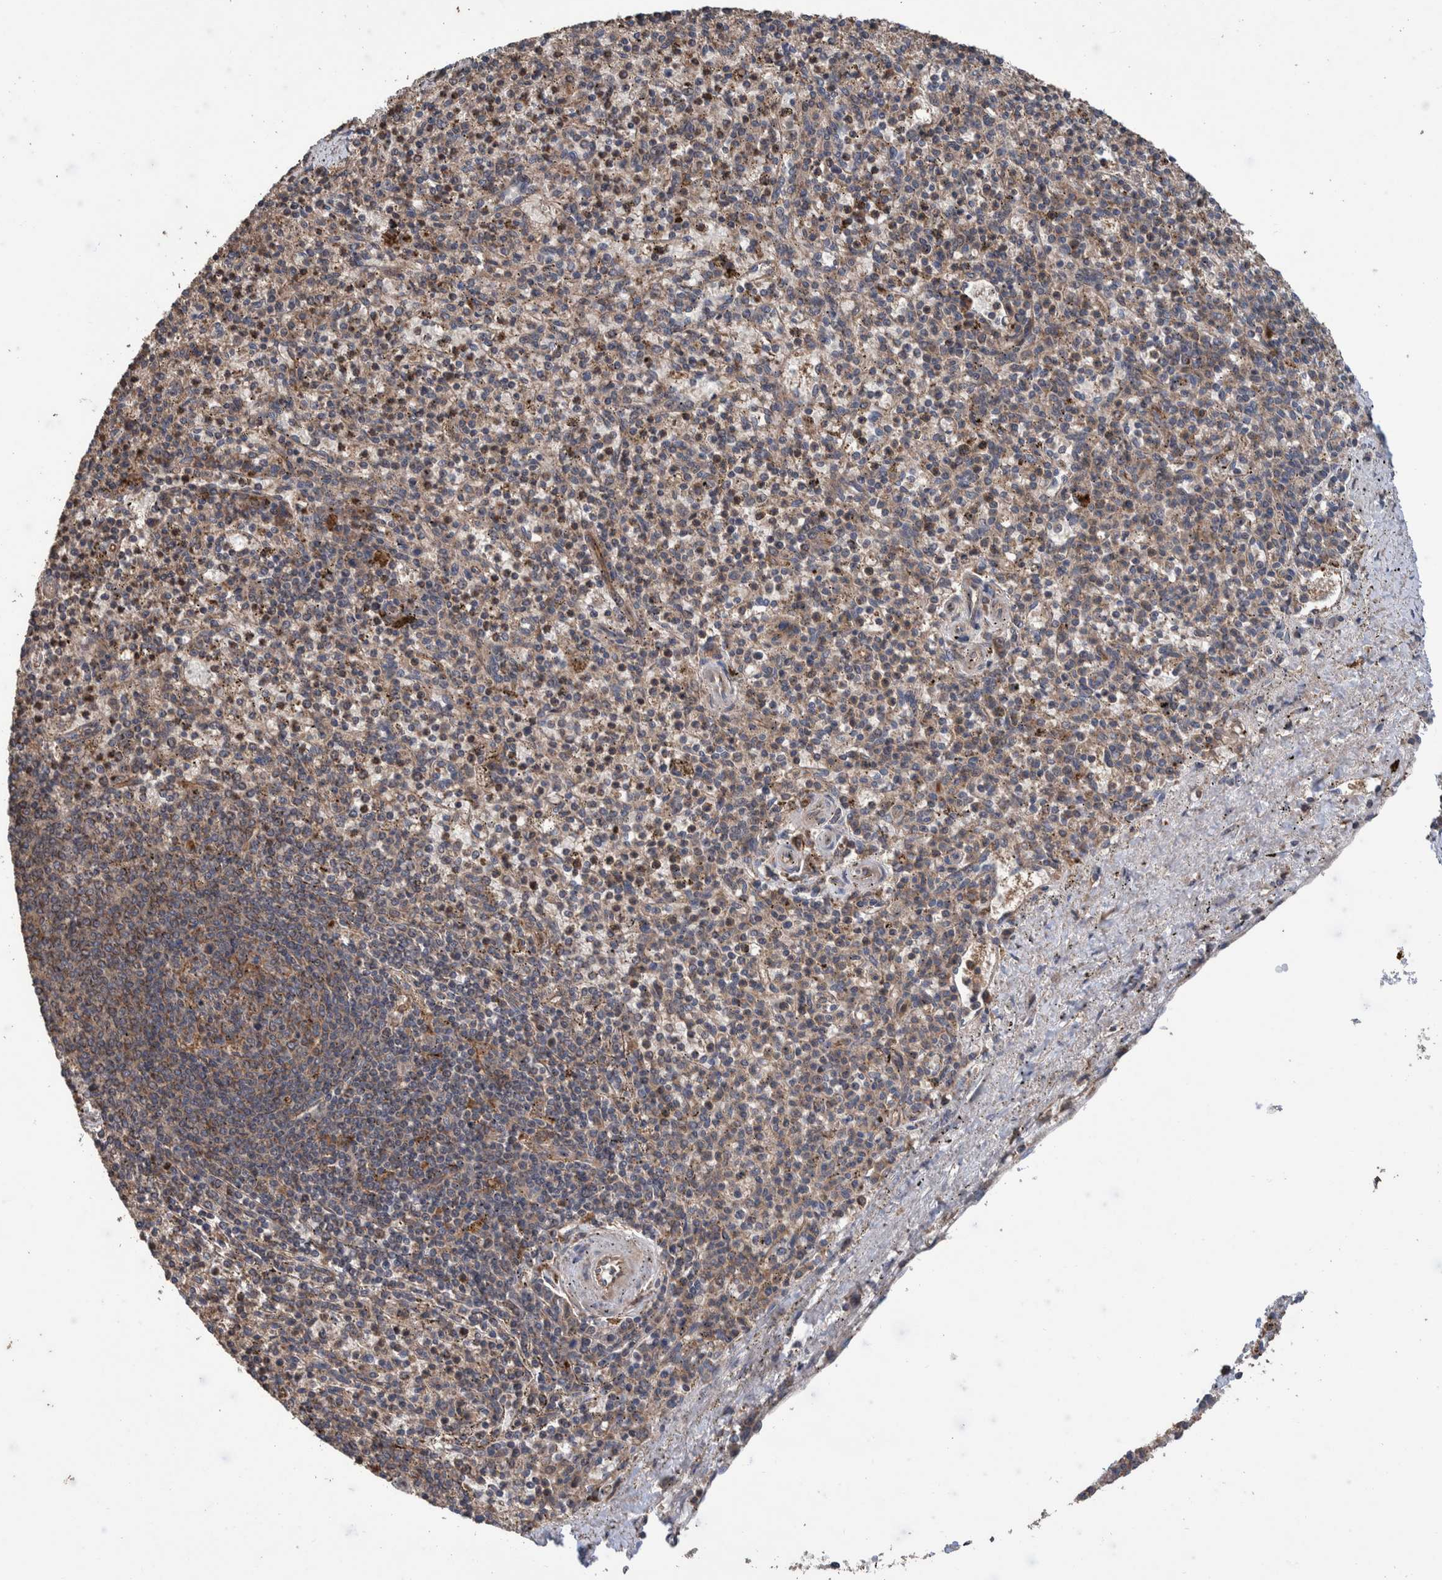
{"staining": {"intensity": "moderate", "quantity": "25%-75%", "location": "cytoplasmic/membranous"}, "tissue": "spleen", "cell_type": "Cells in red pulp", "image_type": "normal", "snomed": [{"axis": "morphology", "description": "Normal tissue, NOS"}, {"axis": "topography", "description": "Spleen"}], "caption": "DAB (3,3'-diaminobenzidine) immunohistochemical staining of benign human spleen displays moderate cytoplasmic/membranous protein positivity in approximately 25%-75% of cells in red pulp.", "gene": "ENSG00000251537", "patient": {"sex": "male", "age": 72}}